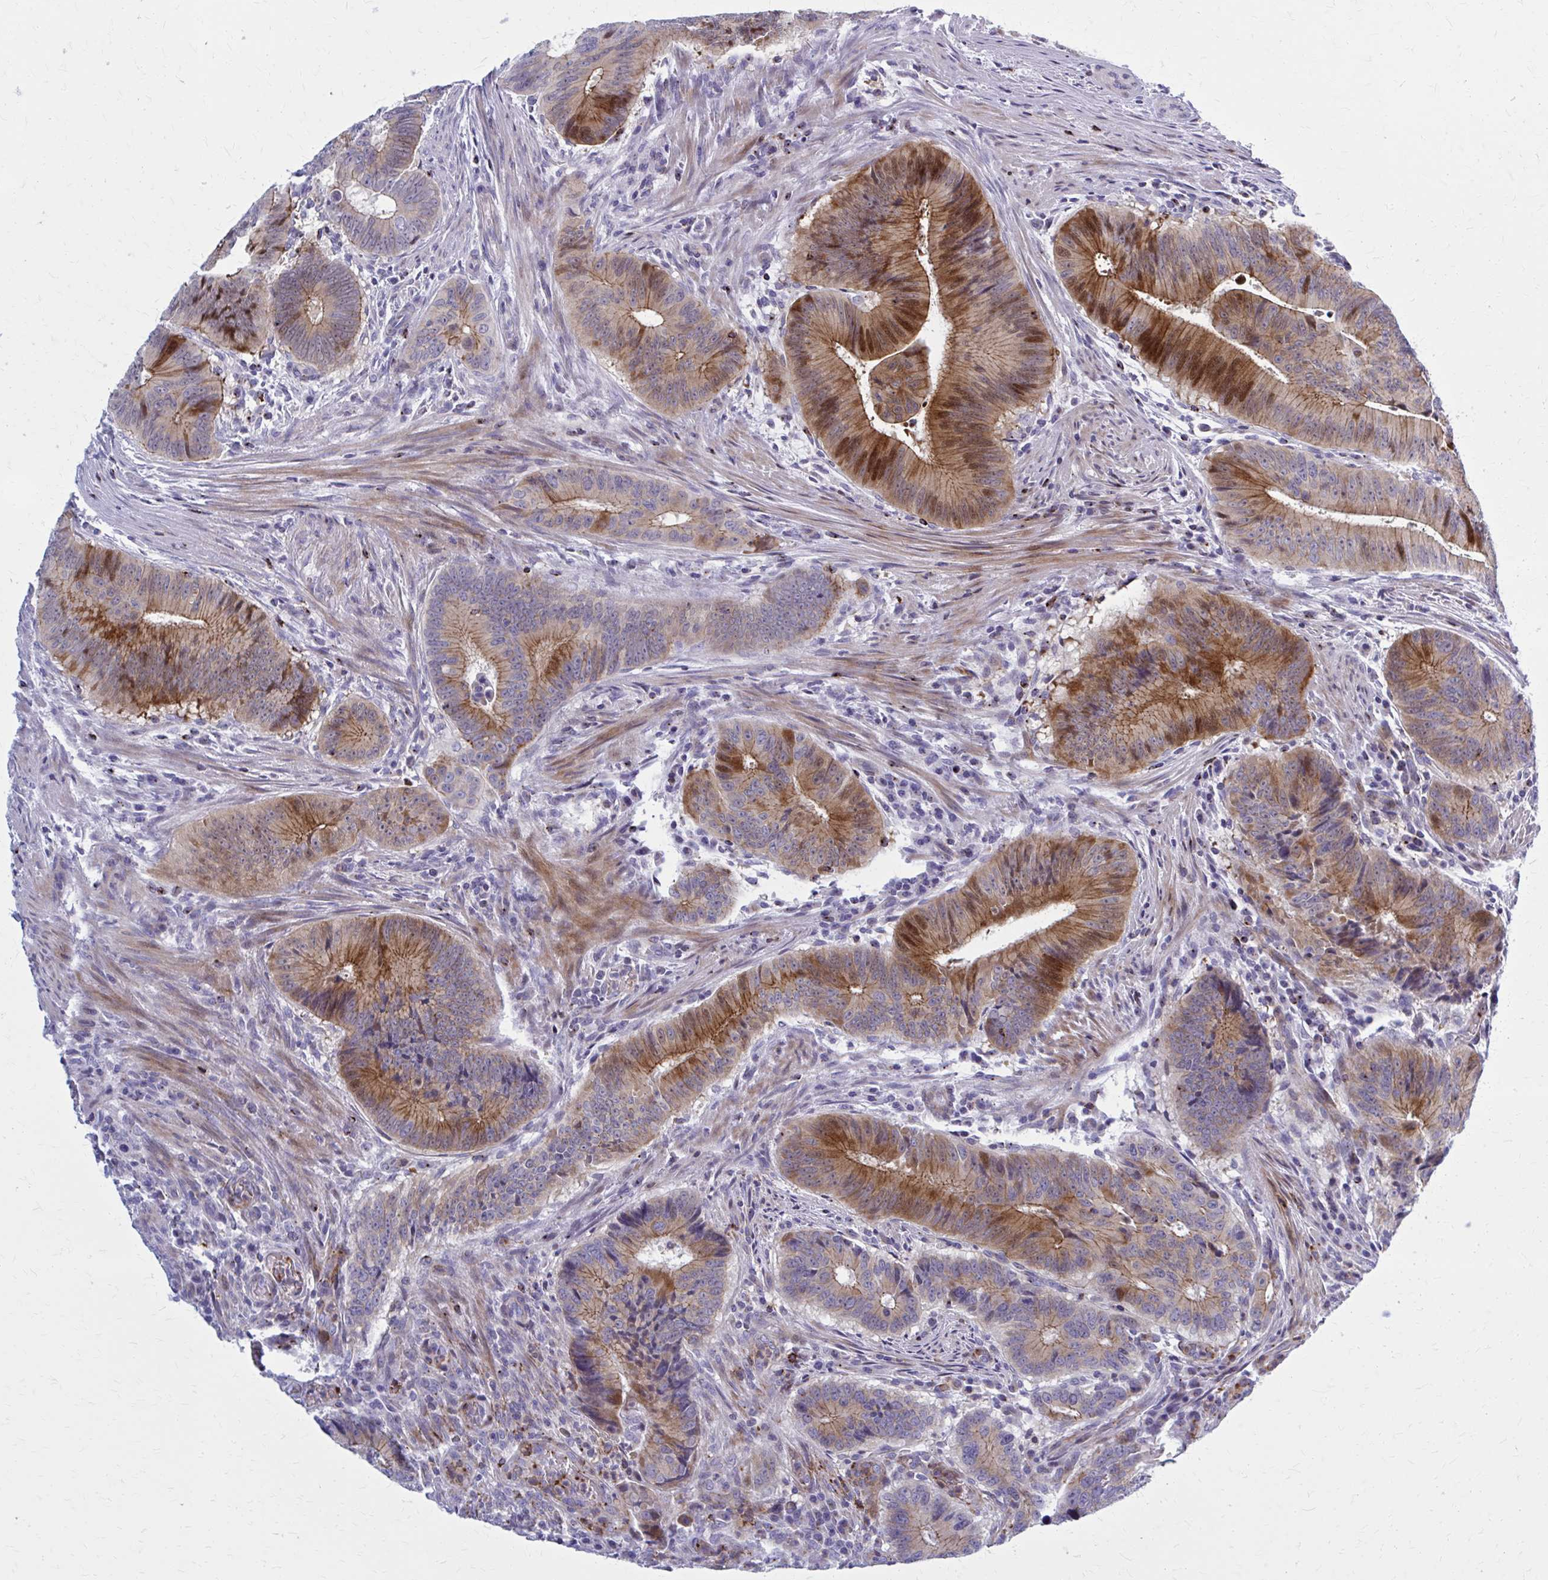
{"staining": {"intensity": "moderate", "quantity": "25%-75%", "location": "cytoplasmic/membranous,nuclear"}, "tissue": "colorectal cancer", "cell_type": "Tumor cells", "image_type": "cancer", "snomed": [{"axis": "morphology", "description": "Adenocarcinoma, NOS"}, {"axis": "topography", "description": "Colon"}], "caption": "Immunohistochemistry (IHC) (DAB) staining of colorectal cancer displays moderate cytoplasmic/membranous and nuclear protein expression in approximately 25%-75% of tumor cells. (DAB IHC, brown staining for protein, blue staining for nuclei).", "gene": "PEDS1", "patient": {"sex": "male", "age": 62}}